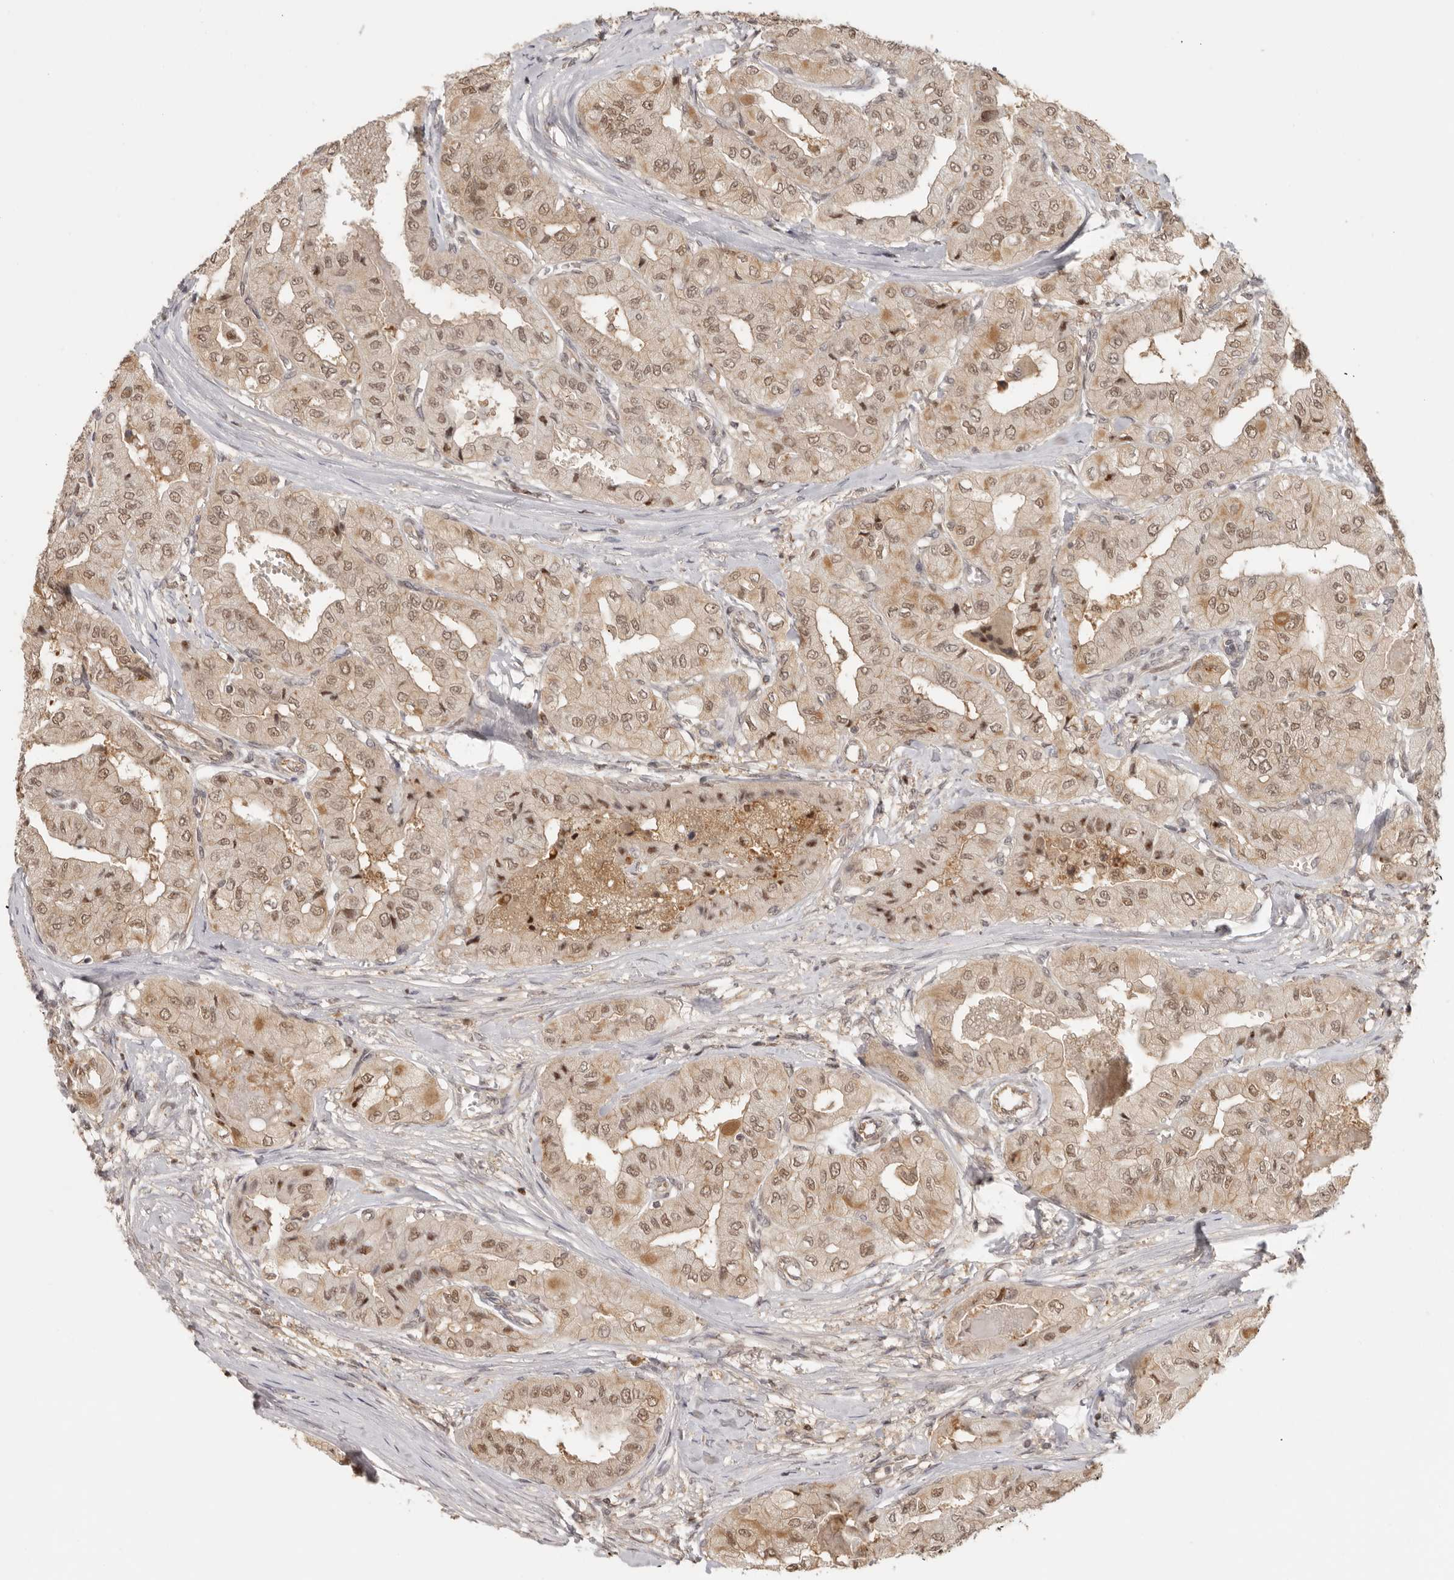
{"staining": {"intensity": "moderate", "quantity": ">75%", "location": "nuclear"}, "tissue": "thyroid cancer", "cell_type": "Tumor cells", "image_type": "cancer", "snomed": [{"axis": "morphology", "description": "Papillary adenocarcinoma, NOS"}, {"axis": "topography", "description": "Thyroid gland"}], "caption": "Tumor cells display moderate nuclear expression in about >75% of cells in thyroid papillary adenocarcinoma. Nuclei are stained in blue.", "gene": "PSMA5", "patient": {"sex": "female", "age": 59}}